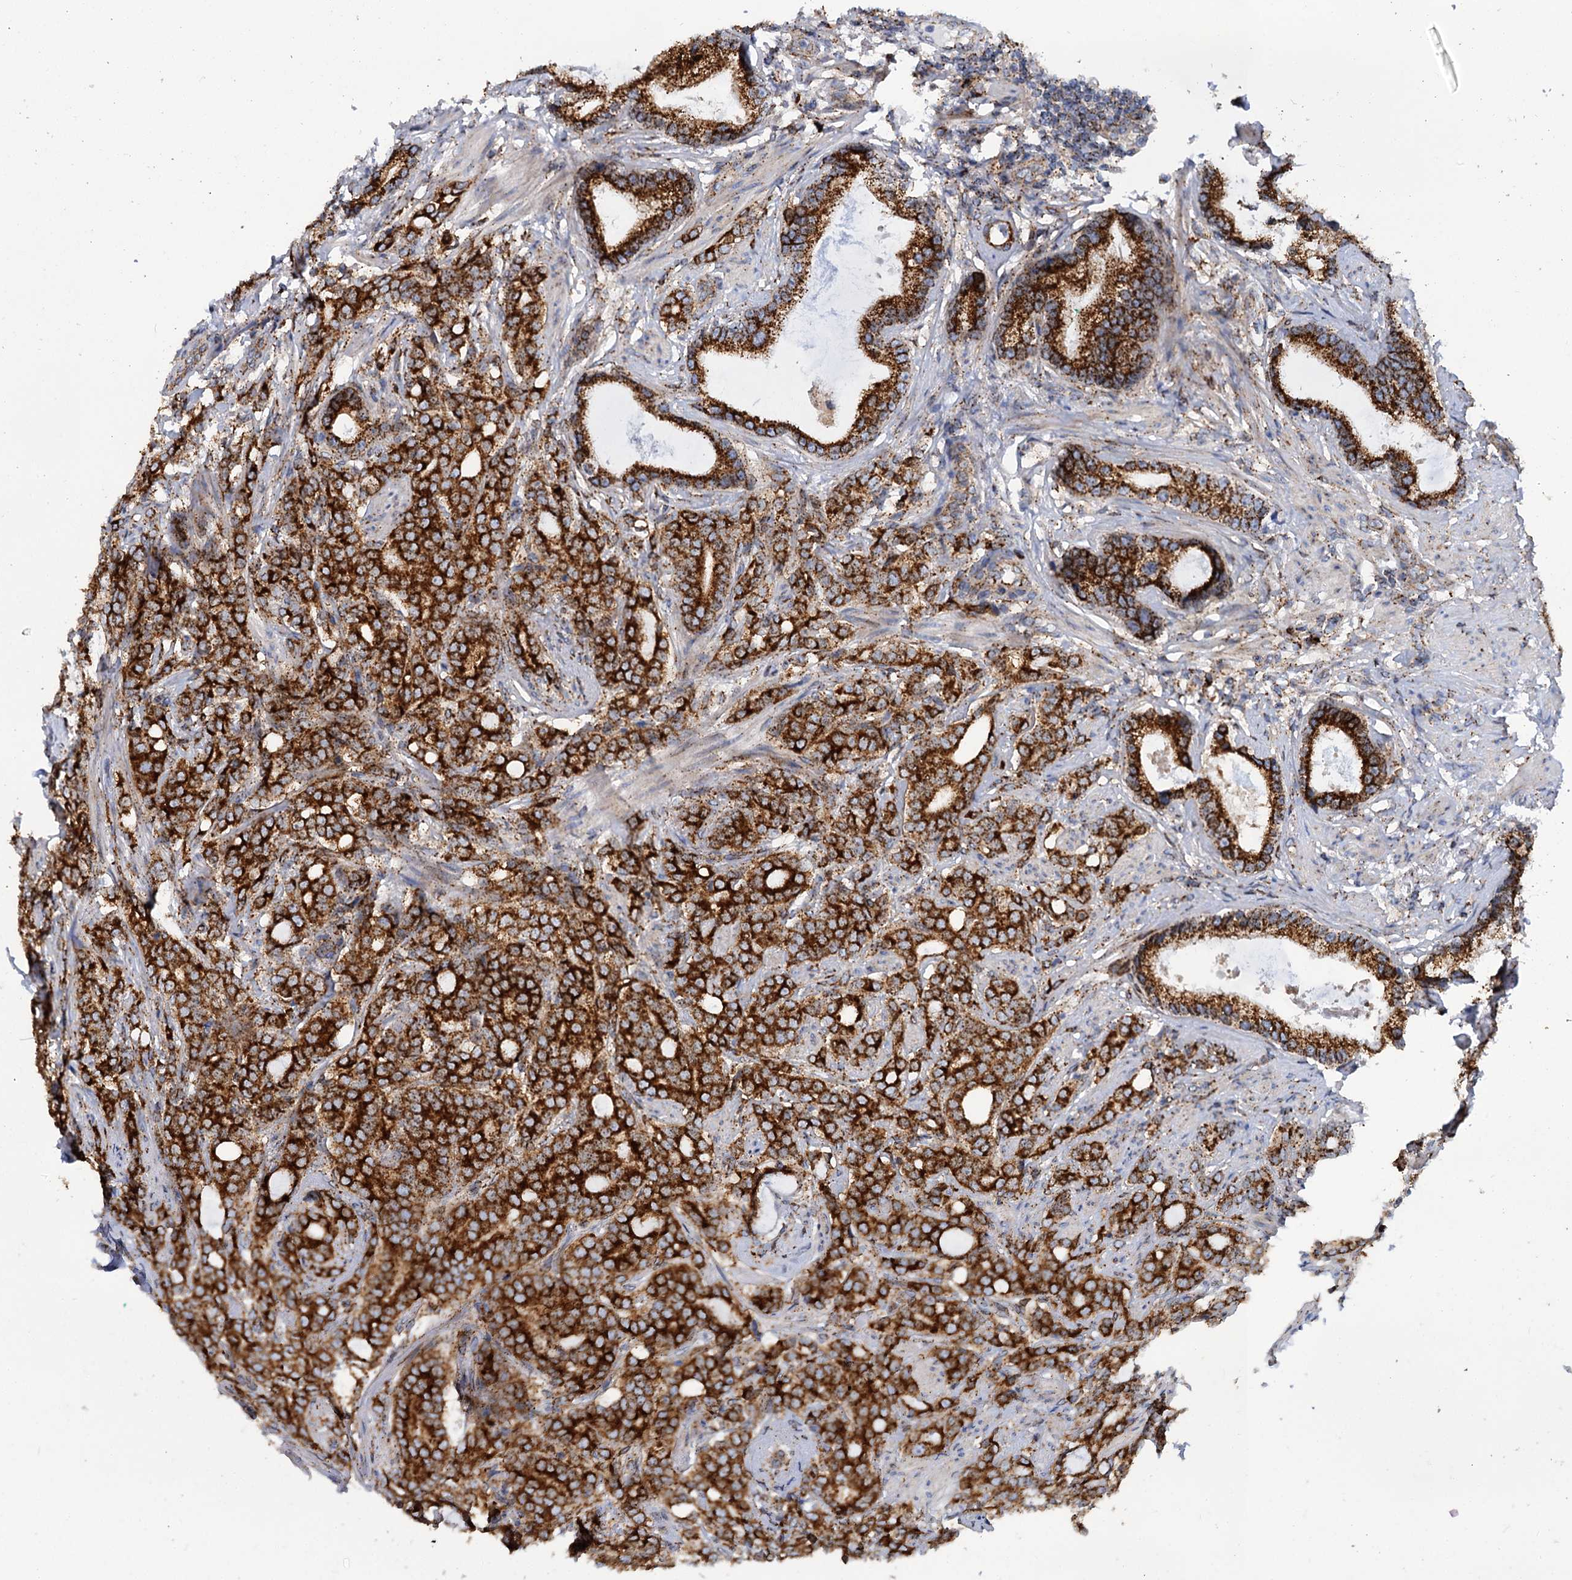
{"staining": {"intensity": "strong", "quantity": ">75%", "location": "cytoplasmic/membranous"}, "tissue": "prostate cancer", "cell_type": "Tumor cells", "image_type": "cancer", "snomed": [{"axis": "morphology", "description": "Adenocarcinoma, Low grade"}, {"axis": "topography", "description": "Prostate"}], "caption": "A brown stain highlights strong cytoplasmic/membranous expression of a protein in human low-grade adenocarcinoma (prostate) tumor cells.", "gene": "SUPT20H", "patient": {"sex": "male", "age": 71}}